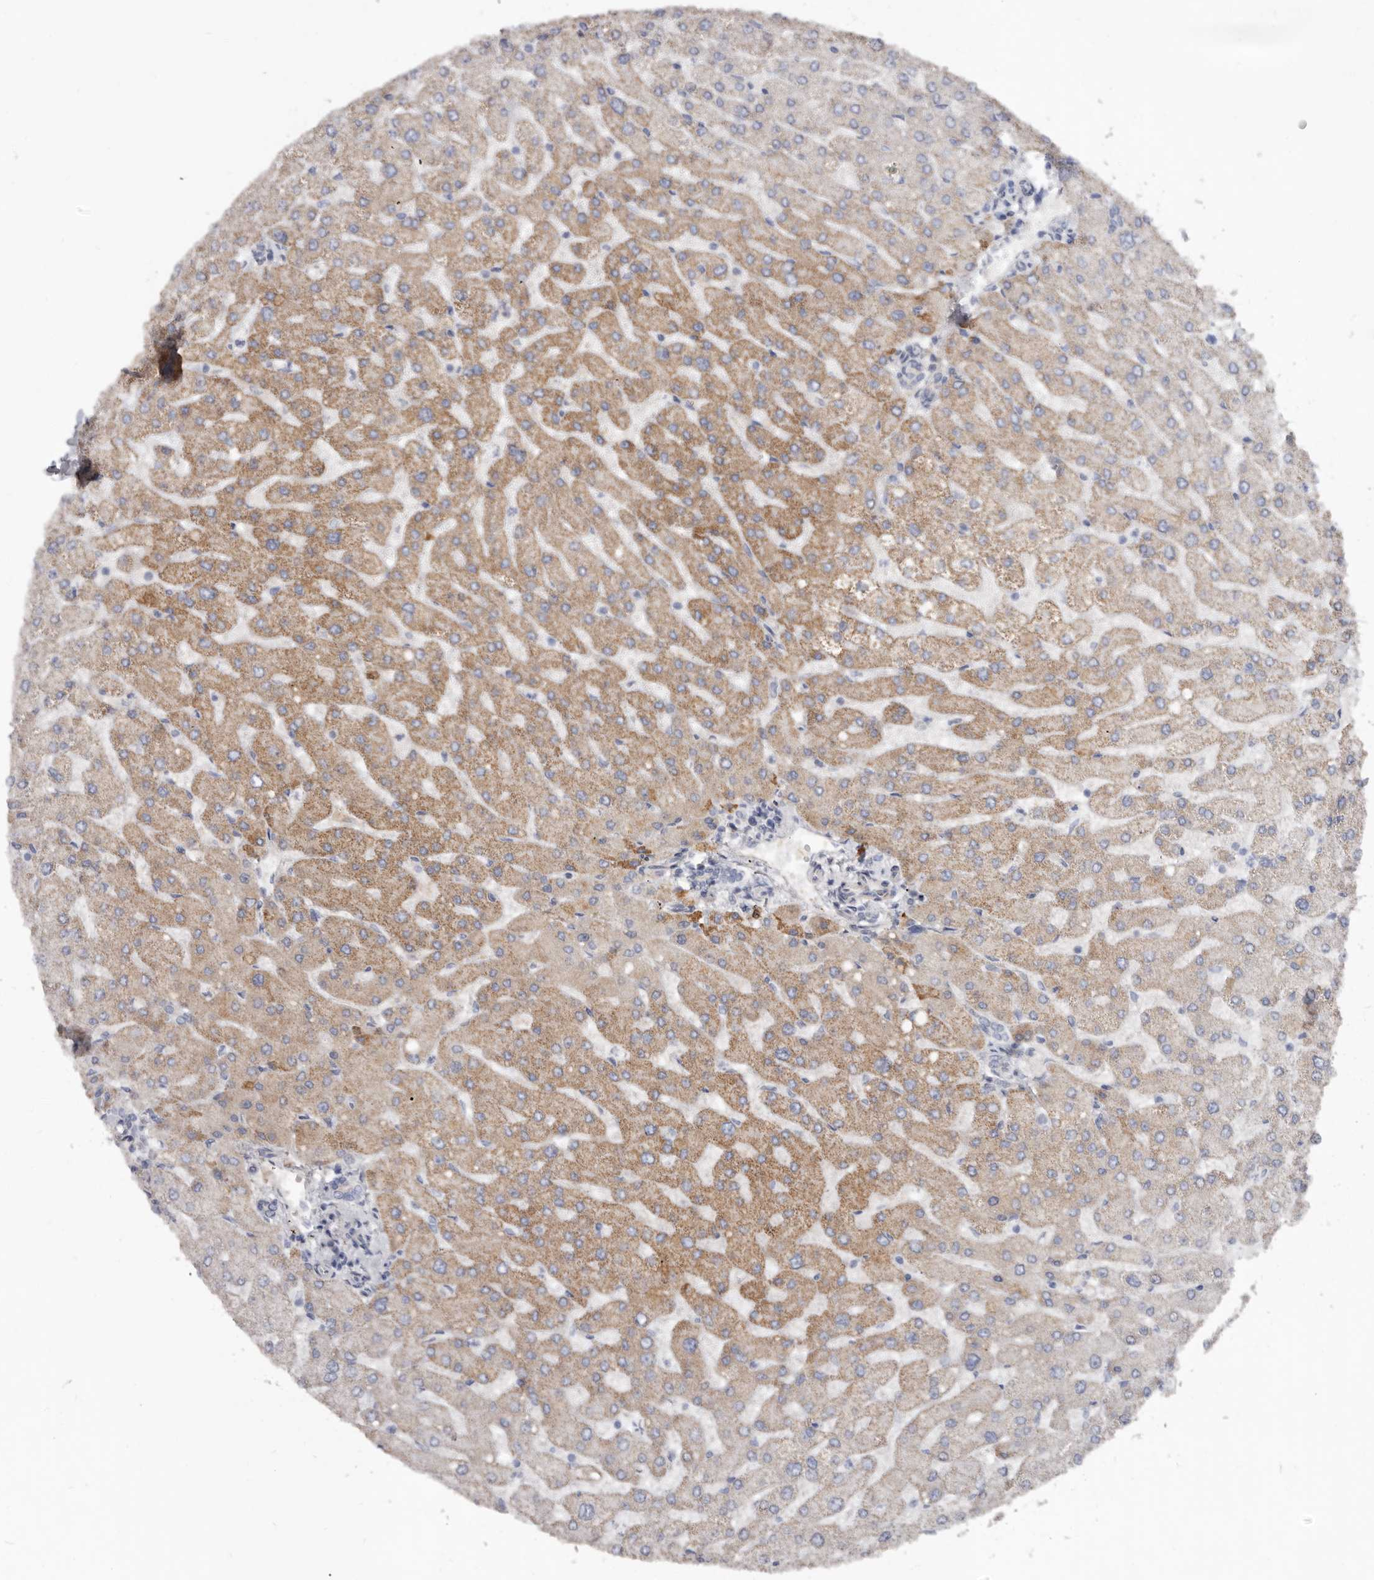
{"staining": {"intensity": "negative", "quantity": "none", "location": "none"}, "tissue": "liver", "cell_type": "Cholangiocytes", "image_type": "normal", "snomed": [{"axis": "morphology", "description": "Normal tissue, NOS"}, {"axis": "topography", "description": "Liver"}], "caption": "Immunohistochemistry (IHC) histopathology image of unremarkable human liver stained for a protein (brown), which displays no positivity in cholangiocytes. (DAB immunohistochemistry, high magnification).", "gene": "SPTA1", "patient": {"sex": "male", "age": 55}}